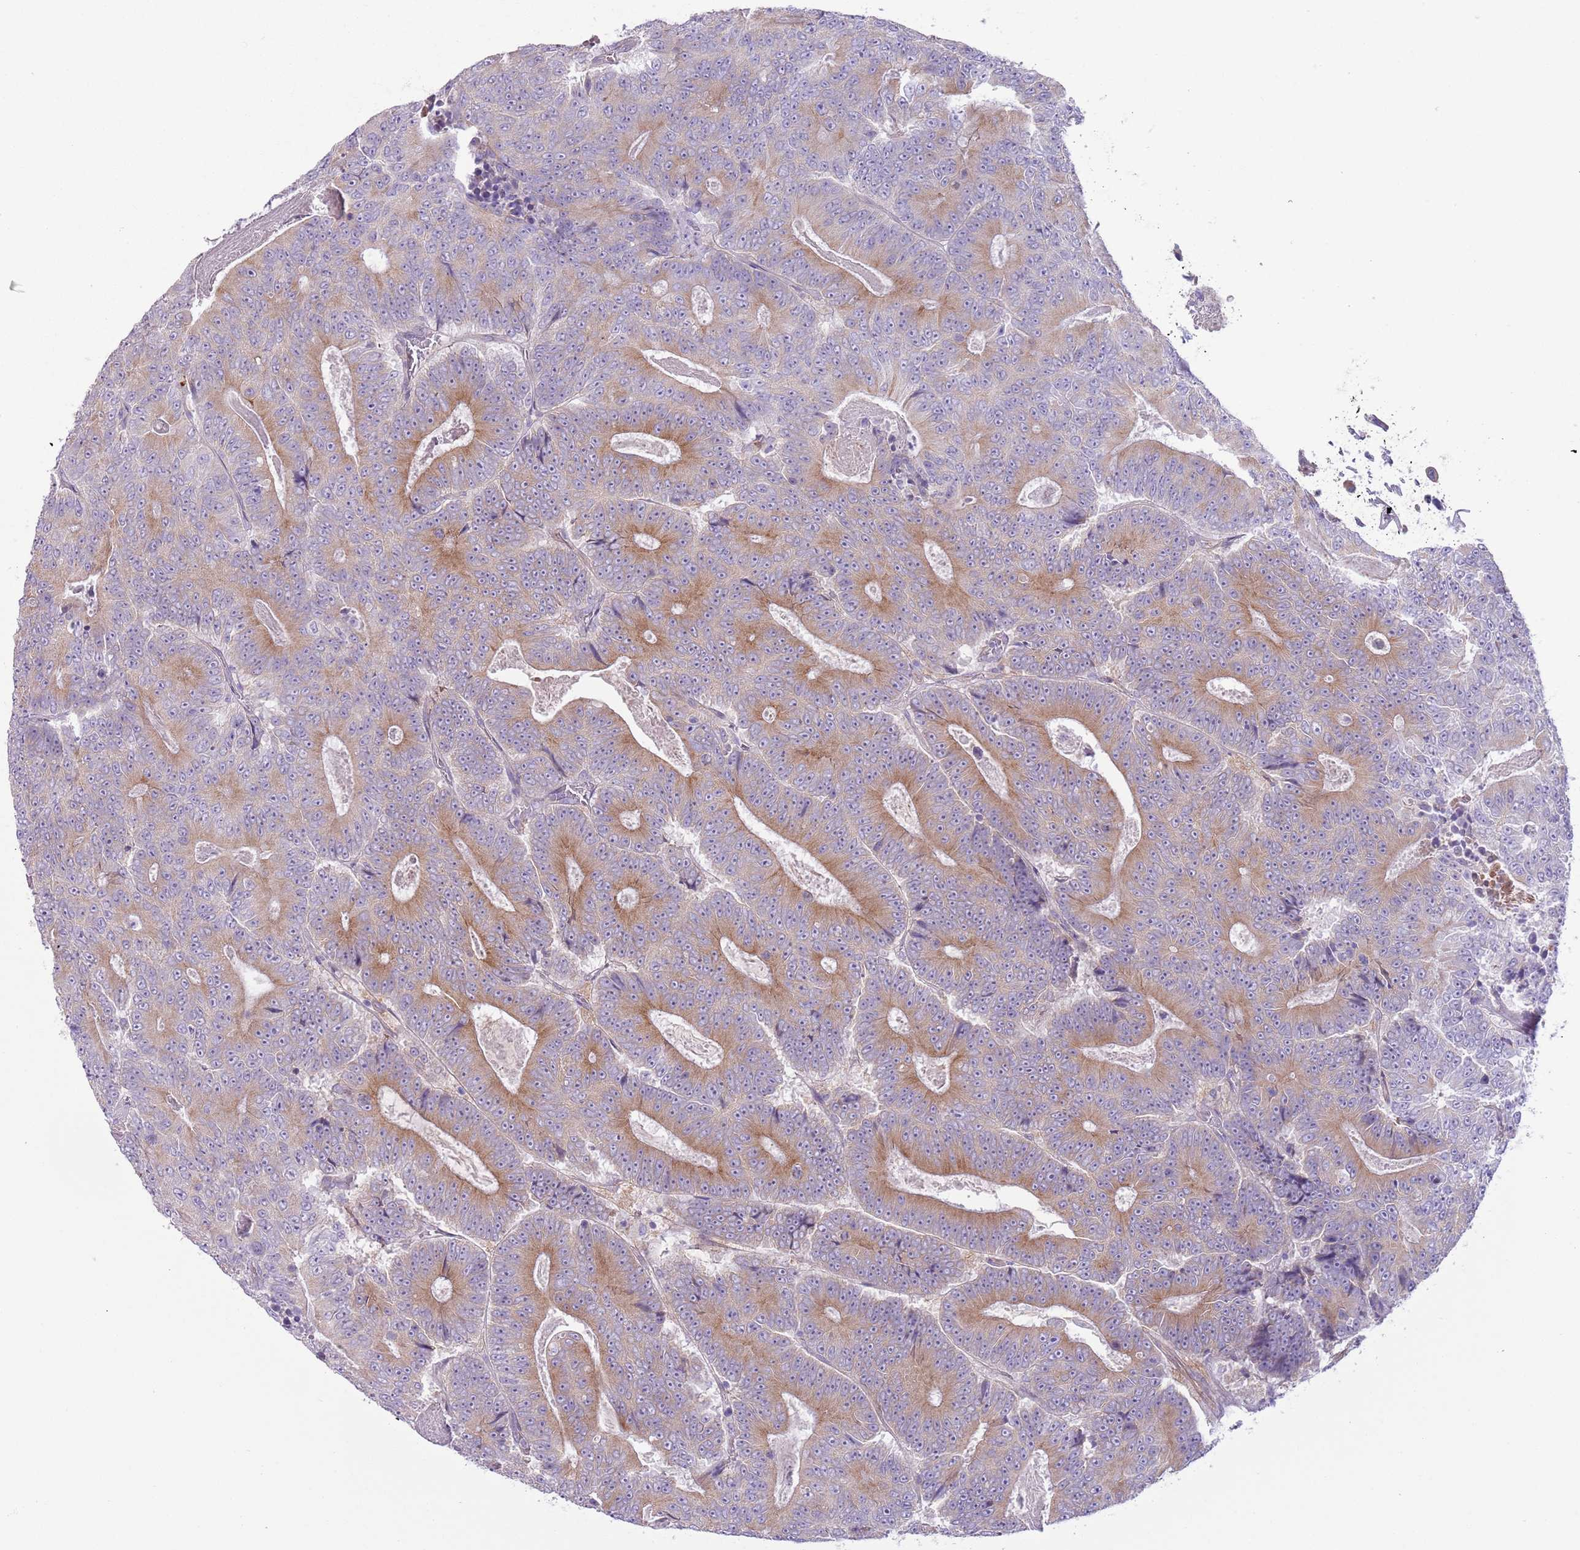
{"staining": {"intensity": "moderate", "quantity": "25%-75%", "location": "cytoplasmic/membranous"}, "tissue": "colorectal cancer", "cell_type": "Tumor cells", "image_type": "cancer", "snomed": [{"axis": "morphology", "description": "Adenocarcinoma, NOS"}, {"axis": "topography", "description": "Colon"}], "caption": "Tumor cells show medium levels of moderate cytoplasmic/membranous staining in about 25%-75% of cells in adenocarcinoma (colorectal).", "gene": "CFH", "patient": {"sex": "male", "age": 83}}